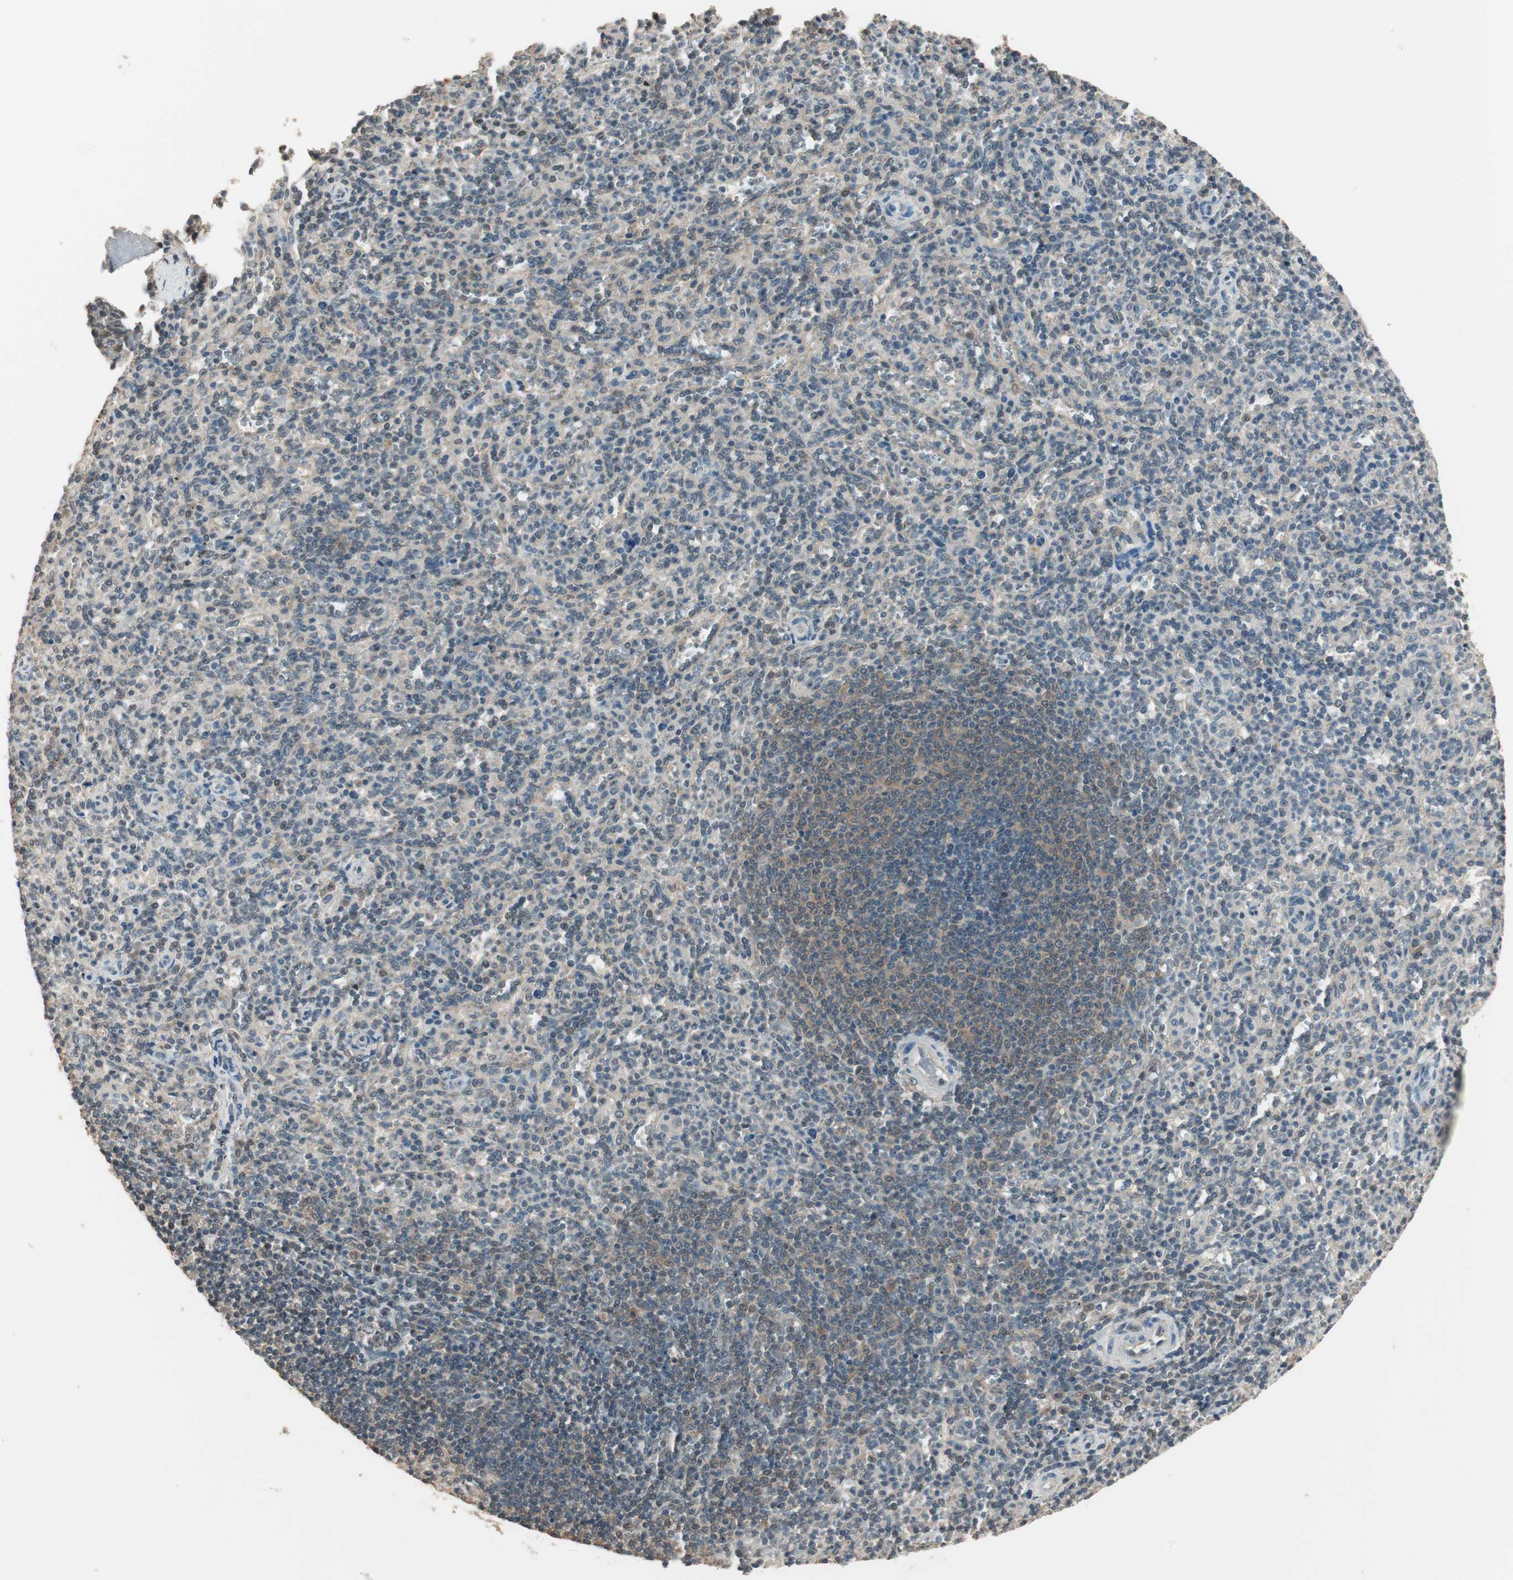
{"staining": {"intensity": "weak", "quantity": "<25%", "location": "cytoplasmic/membranous"}, "tissue": "spleen", "cell_type": "Cells in red pulp", "image_type": "normal", "snomed": [{"axis": "morphology", "description": "Normal tissue, NOS"}, {"axis": "topography", "description": "Spleen"}], "caption": "Immunohistochemistry of normal human spleen displays no staining in cells in red pulp. (DAB (3,3'-diaminobenzidine) immunohistochemistry (IHC), high magnification).", "gene": "USP5", "patient": {"sex": "male", "age": 36}}